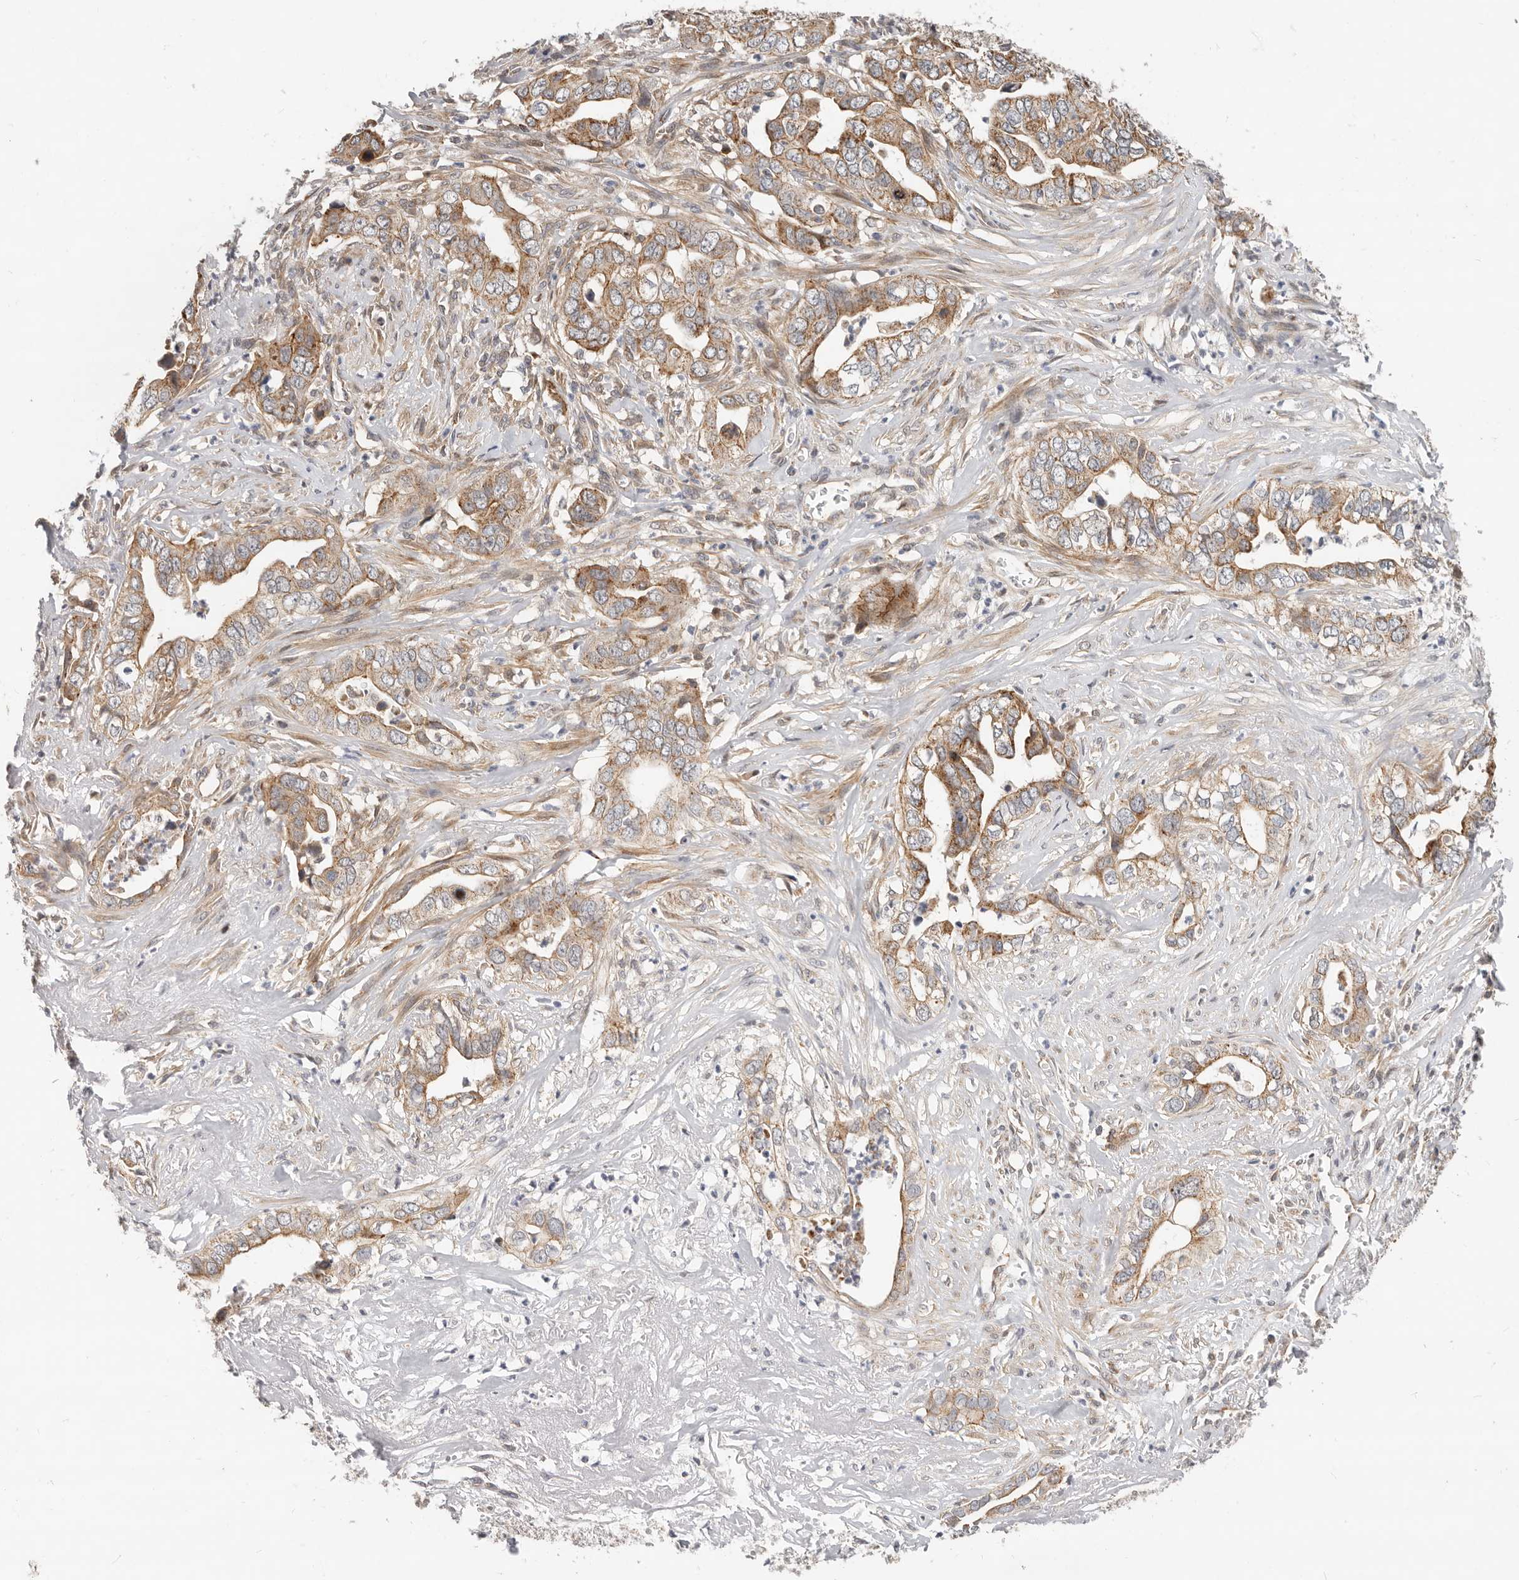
{"staining": {"intensity": "moderate", "quantity": ">75%", "location": "cytoplasmic/membranous"}, "tissue": "liver cancer", "cell_type": "Tumor cells", "image_type": "cancer", "snomed": [{"axis": "morphology", "description": "Cholangiocarcinoma"}, {"axis": "topography", "description": "Liver"}], "caption": "Immunohistochemistry (IHC) (DAB) staining of liver cancer shows moderate cytoplasmic/membranous protein staining in approximately >75% of tumor cells. The protein is stained brown, and the nuclei are stained in blue (DAB (3,3'-diaminobenzidine) IHC with brightfield microscopy, high magnification).", "gene": "USP49", "patient": {"sex": "female", "age": 79}}